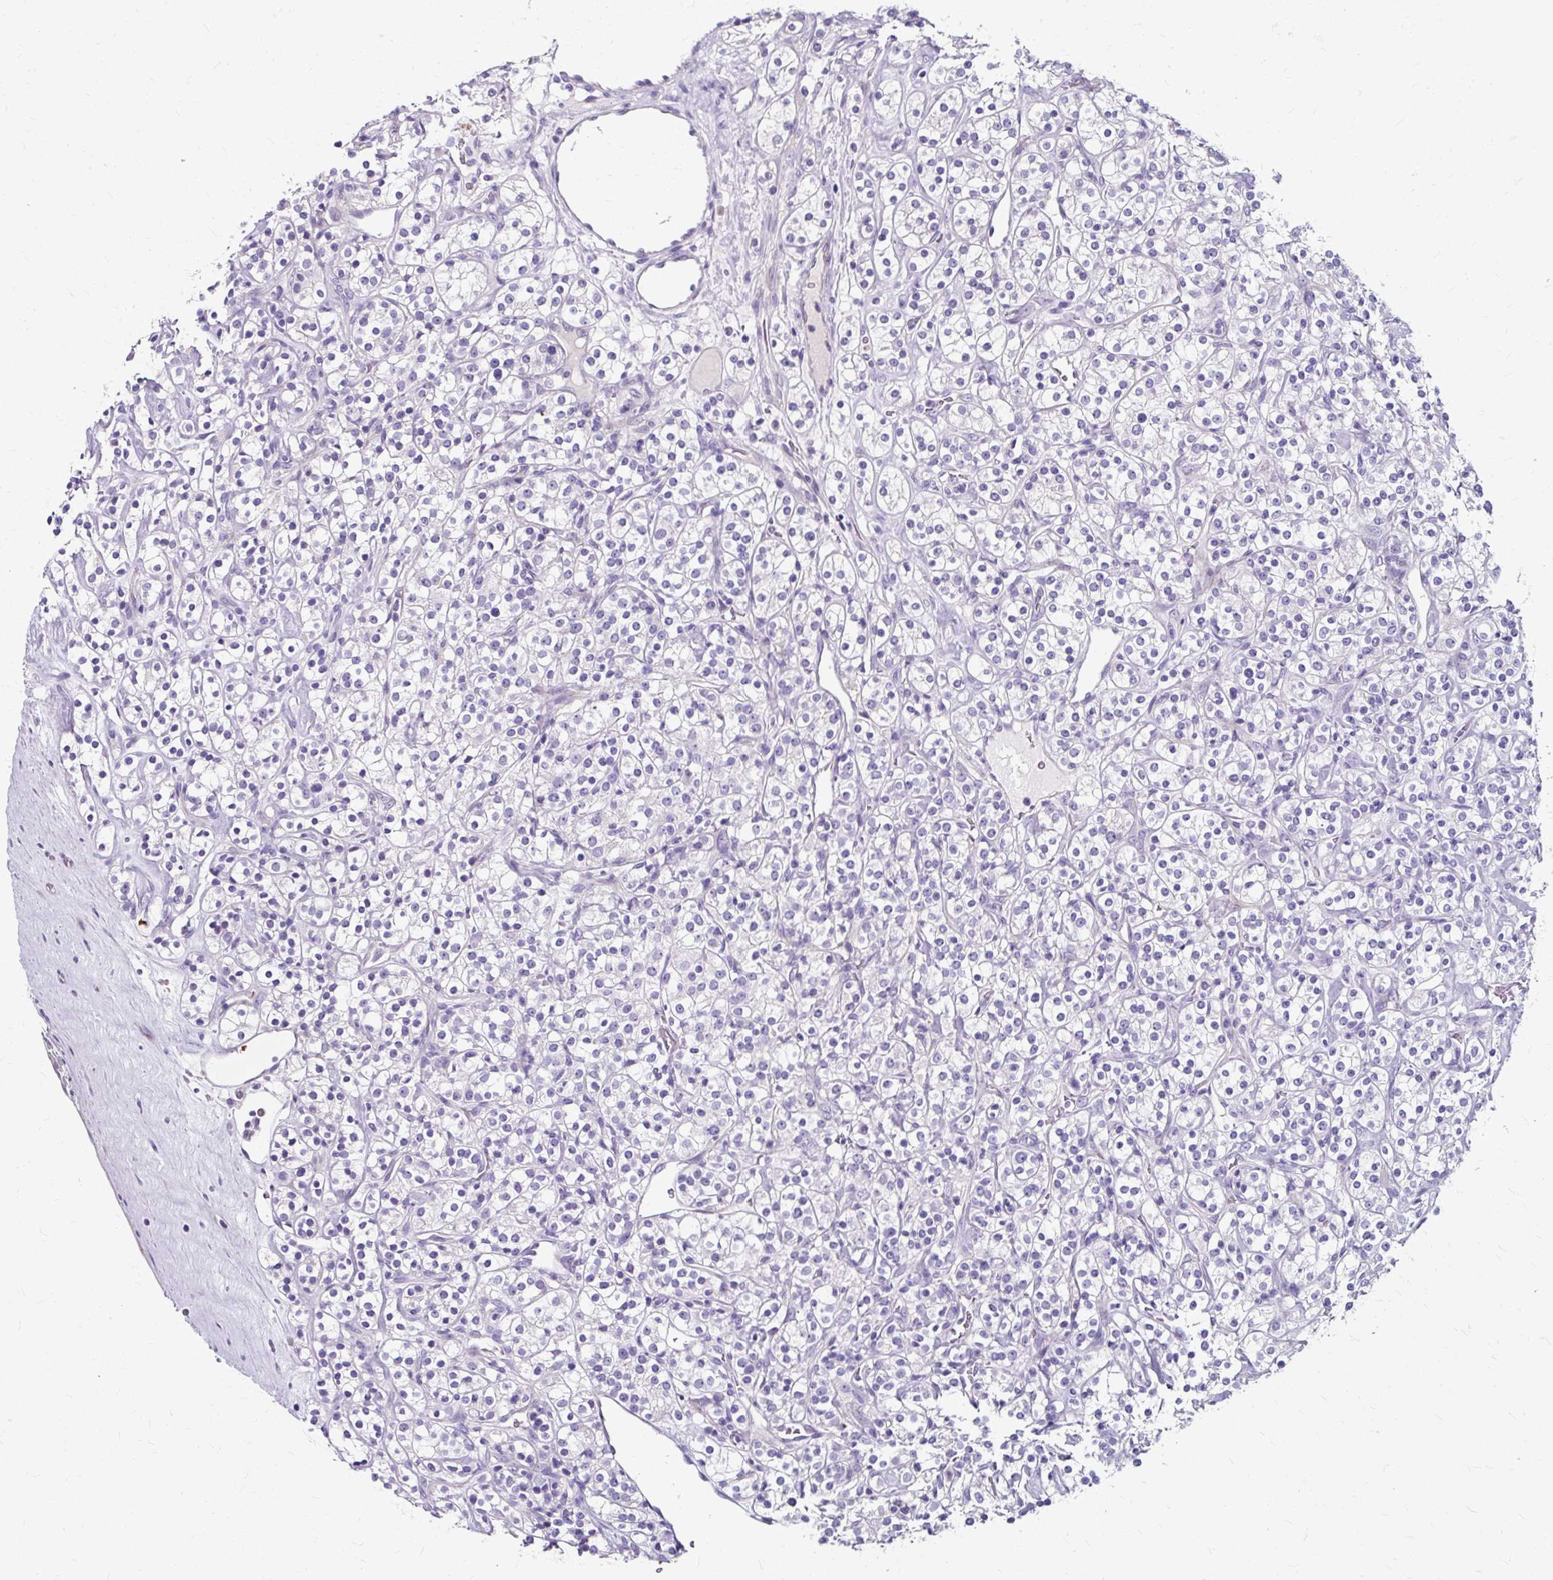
{"staining": {"intensity": "negative", "quantity": "none", "location": "none"}, "tissue": "renal cancer", "cell_type": "Tumor cells", "image_type": "cancer", "snomed": [{"axis": "morphology", "description": "Adenocarcinoma, NOS"}, {"axis": "topography", "description": "Kidney"}], "caption": "Tumor cells are negative for protein expression in human renal cancer (adenocarcinoma).", "gene": "ZNF555", "patient": {"sex": "male", "age": 77}}